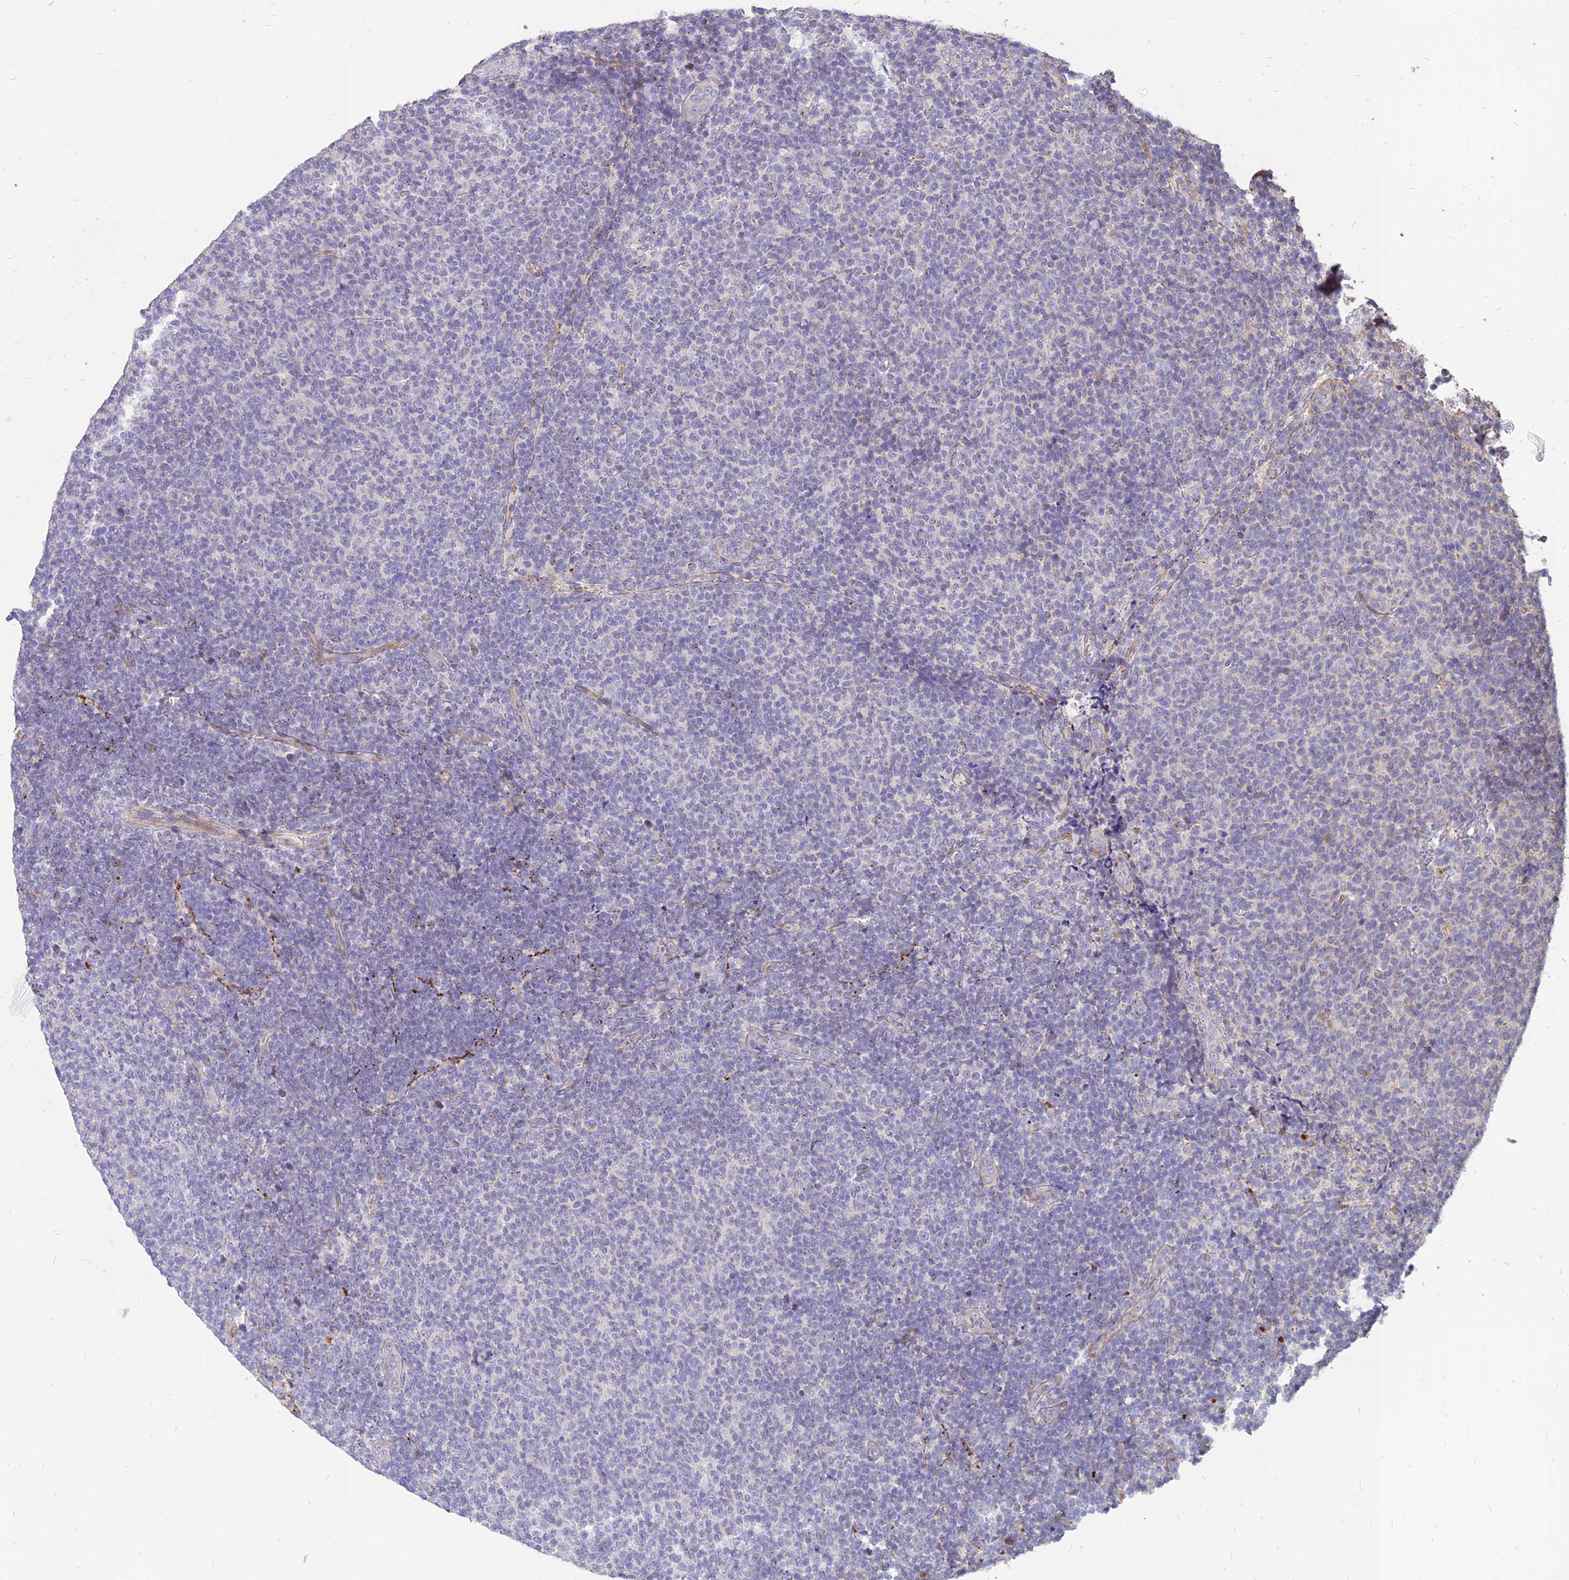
{"staining": {"intensity": "negative", "quantity": "none", "location": "none"}, "tissue": "lymphoma", "cell_type": "Tumor cells", "image_type": "cancer", "snomed": [{"axis": "morphology", "description": "Malignant lymphoma, non-Hodgkin's type, Low grade"}, {"axis": "topography", "description": "Lymph node"}], "caption": "The histopathology image shows no significant expression in tumor cells of low-grade malignant lymphoma, non-Hodgkin's type.", "gene": "ST3GAL6", "patient": {"sex": "male", "age": 66}}